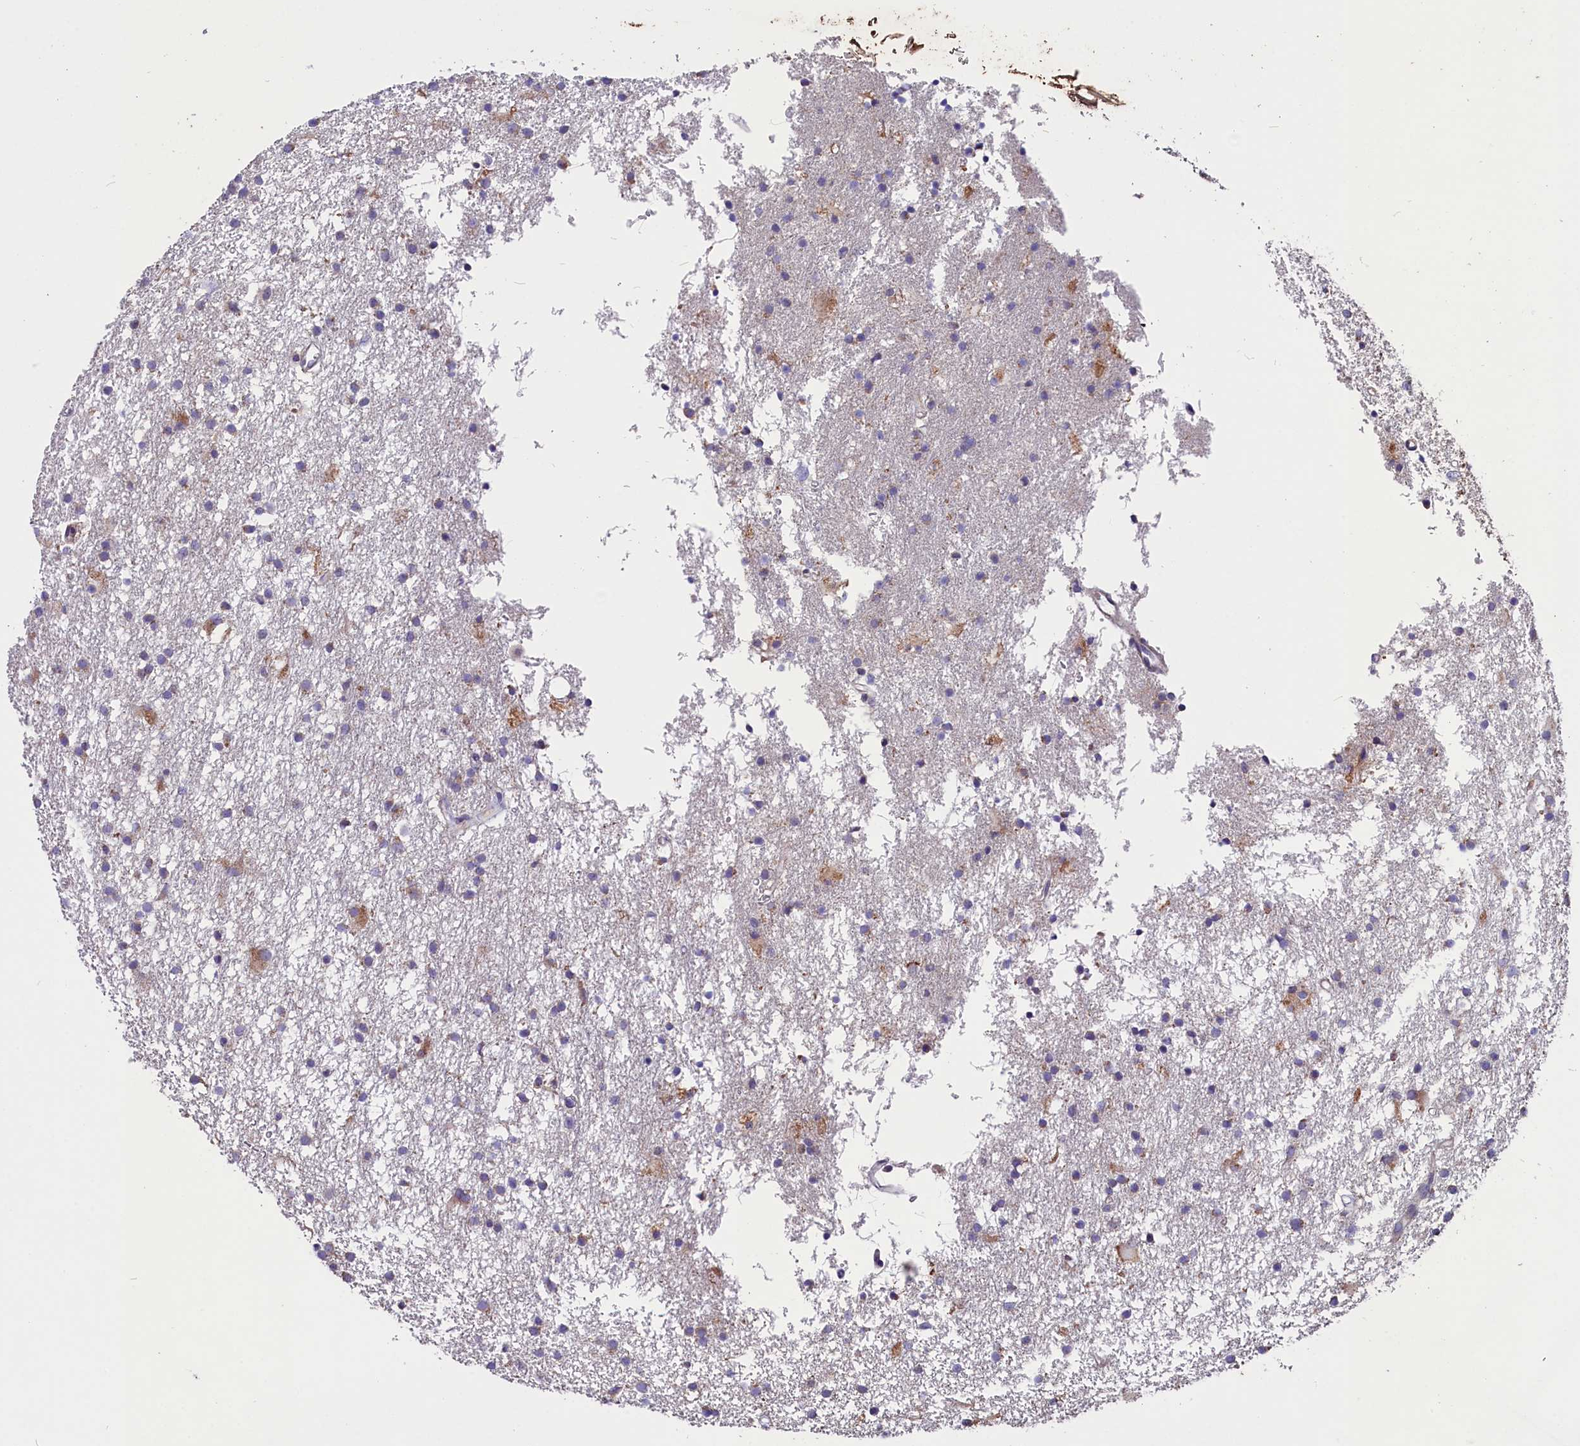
{"staining": {"intensity": "negative", "quantity": "none", "location": "none"}, "tissue": "glioma", "cell_type": "Tumor cells", "image_type": "cancer", "snomed": [{"axis": "morphology", "description": "Glioma, malignant, High grade"}, {"axis": "topography", "description": "Brain"}], "caption": "Tumor cells show no significant protein staining in glioma.", "gene": "SCD5", "patient": {"sex": "male", "age": 77}}